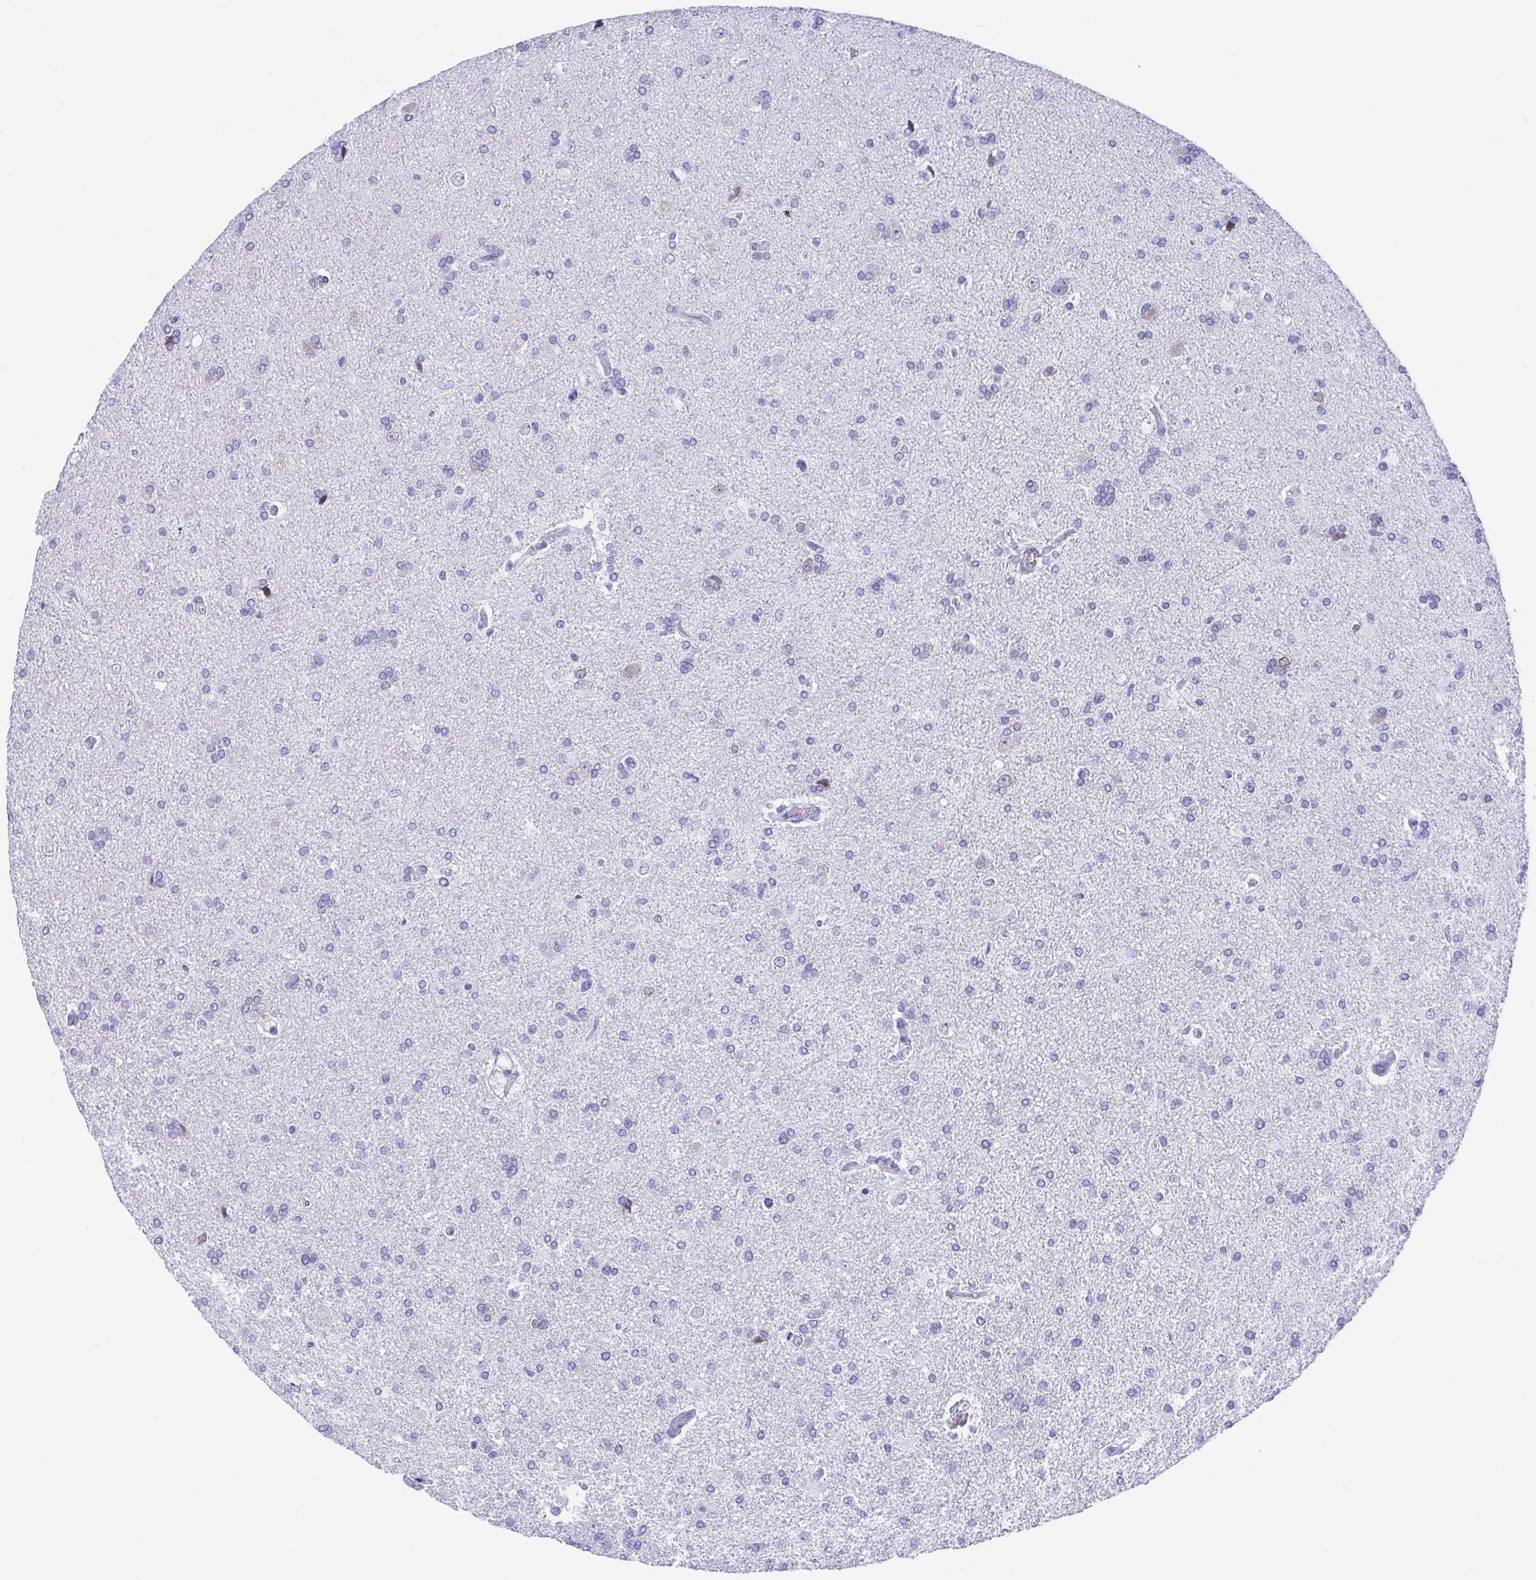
{"staining": {"intensity": "negative", "quantity": "none", "location": "none"}, "tissue": "glioma", "cell_type": "Tumor cells", "image_type": "cancer", "snomed": [{"axis": "morphology", "description": "Glioma, malignant, High grade"}, {"axis": "topography", "description": "Brain"}], "caption": "Tumor cells are negative for brown protein staining in malignant glioma (high-grade). (DAB (3,3'-diaminobenzidine) immunohistochemistry visualized using brightfield microscopy, high magnification).", "gene": "TMEM35A", "patient": {"sex": "male", "age": 68}}